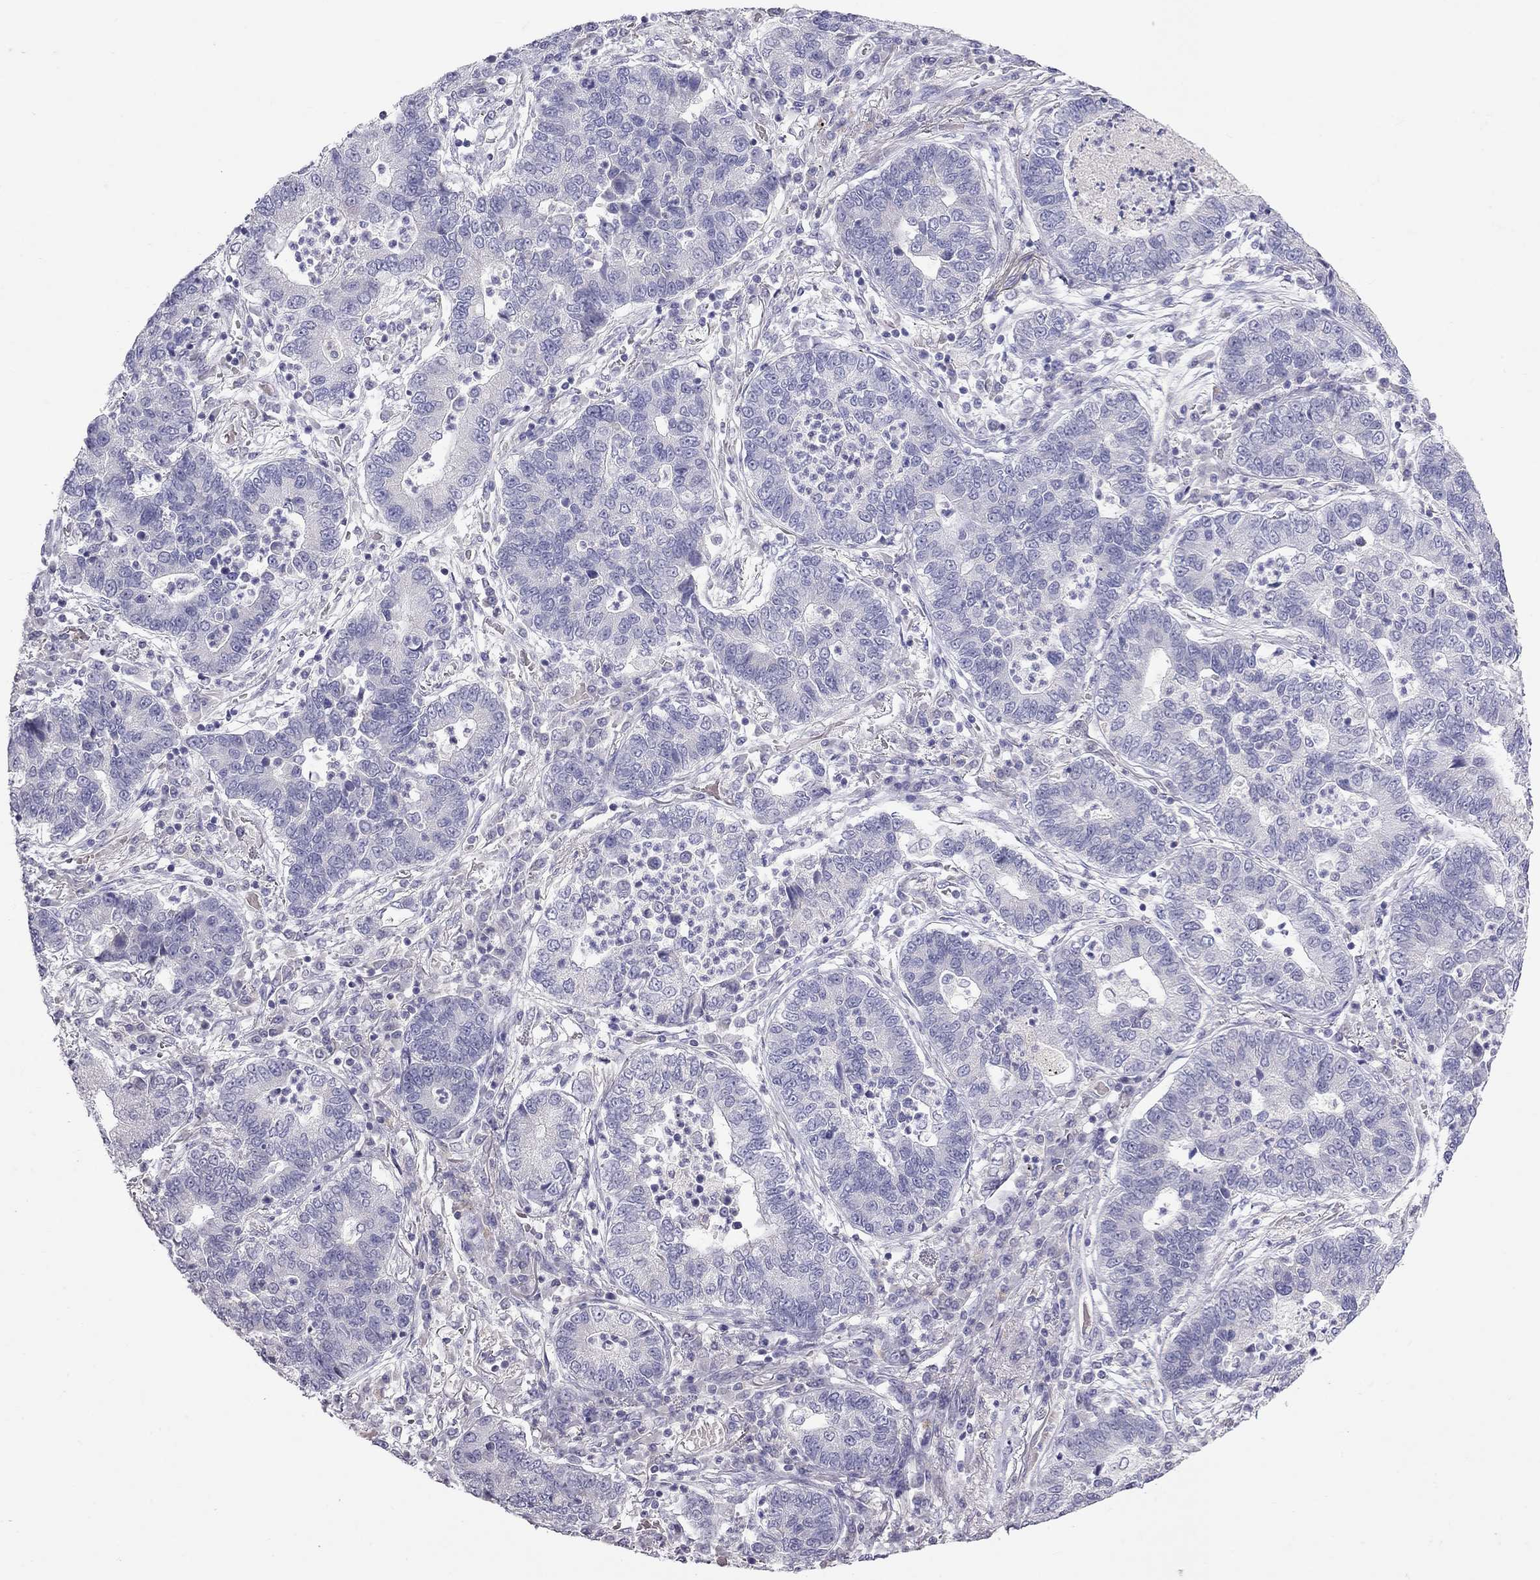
{"staining": {"intensity": "negative", "quantity": "none", "location": "none"}, "tissue": "lung cancer", "cell_type": "Tumor cells", "image_type": "cancer", "snomed": [{"axis": "morphology", "description": "Adenocarcinoma, NOS"}, {"axis": "topography", "description": "Lung"}], "caption": "Lung adenocarcinoma was stained to show a protein in brown. There is no significant staining in tumor cells. (DAB immunohistochemistry (IHC), high magnification).", "gene": "MUC16", "patient": {"sex": "female", "age": 57}}